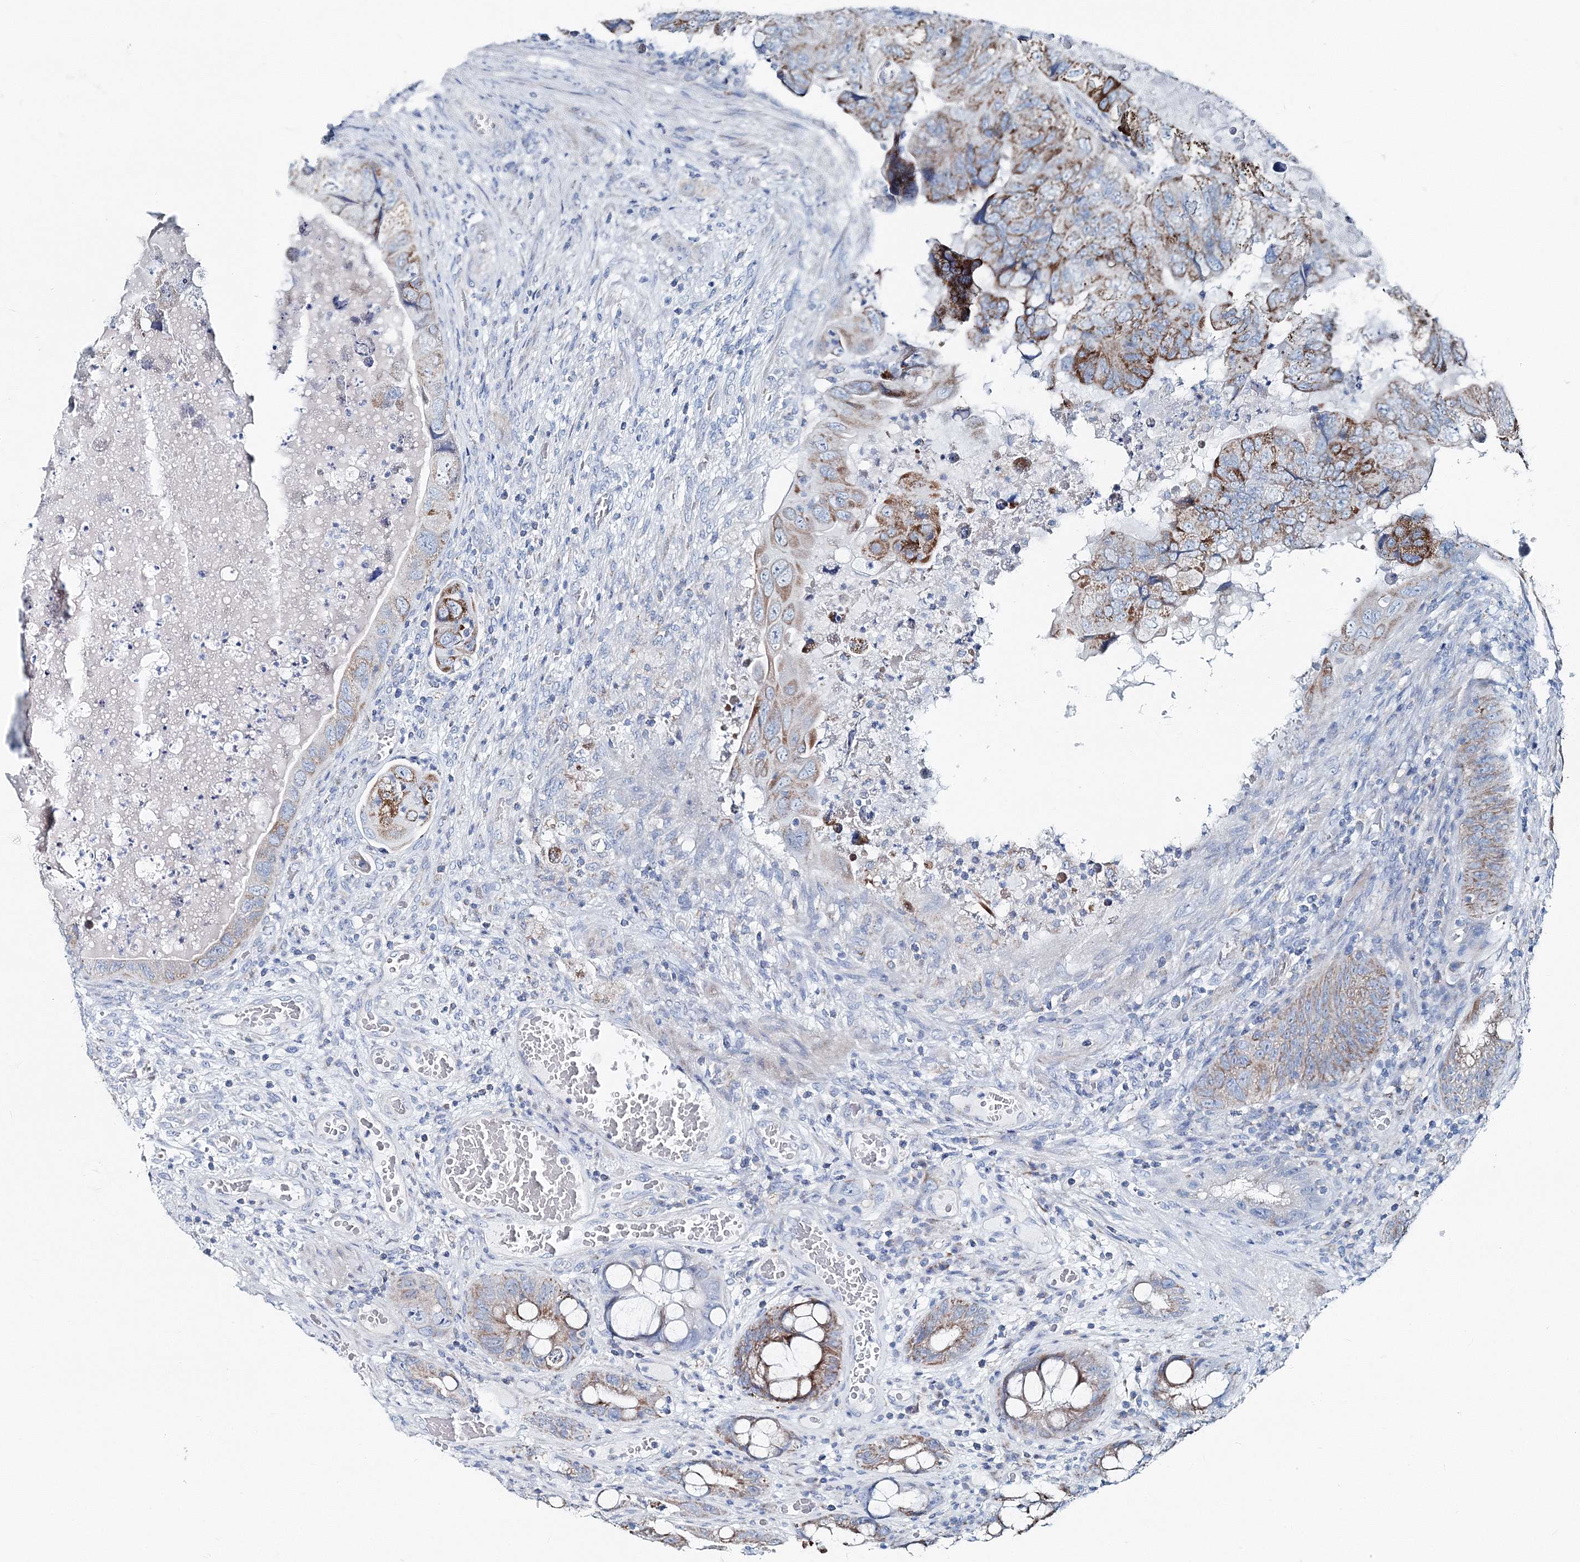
{"staining": {"intensity": "moderate", "quantity": ">75%", "location": "cytoplasmic/membranous"}, "tissue": "colorectal cancer", "cell_type": "Tumor cells", "image_type": "cancer", "snomed": [{"axis": "morphology", "description": "Adenocarcinoma, NOS"}, {"axis": "topography", "description": "Rectum"}], "caption": "There is medium levels of moderate cytoplasmic/membranous expression in tumor cells of colorectal cancer, as demonstrated by immunohistochemical staining (brown color).", "gene": "GABARAPL2", "patient": {"sex": "male", "age": 63}}